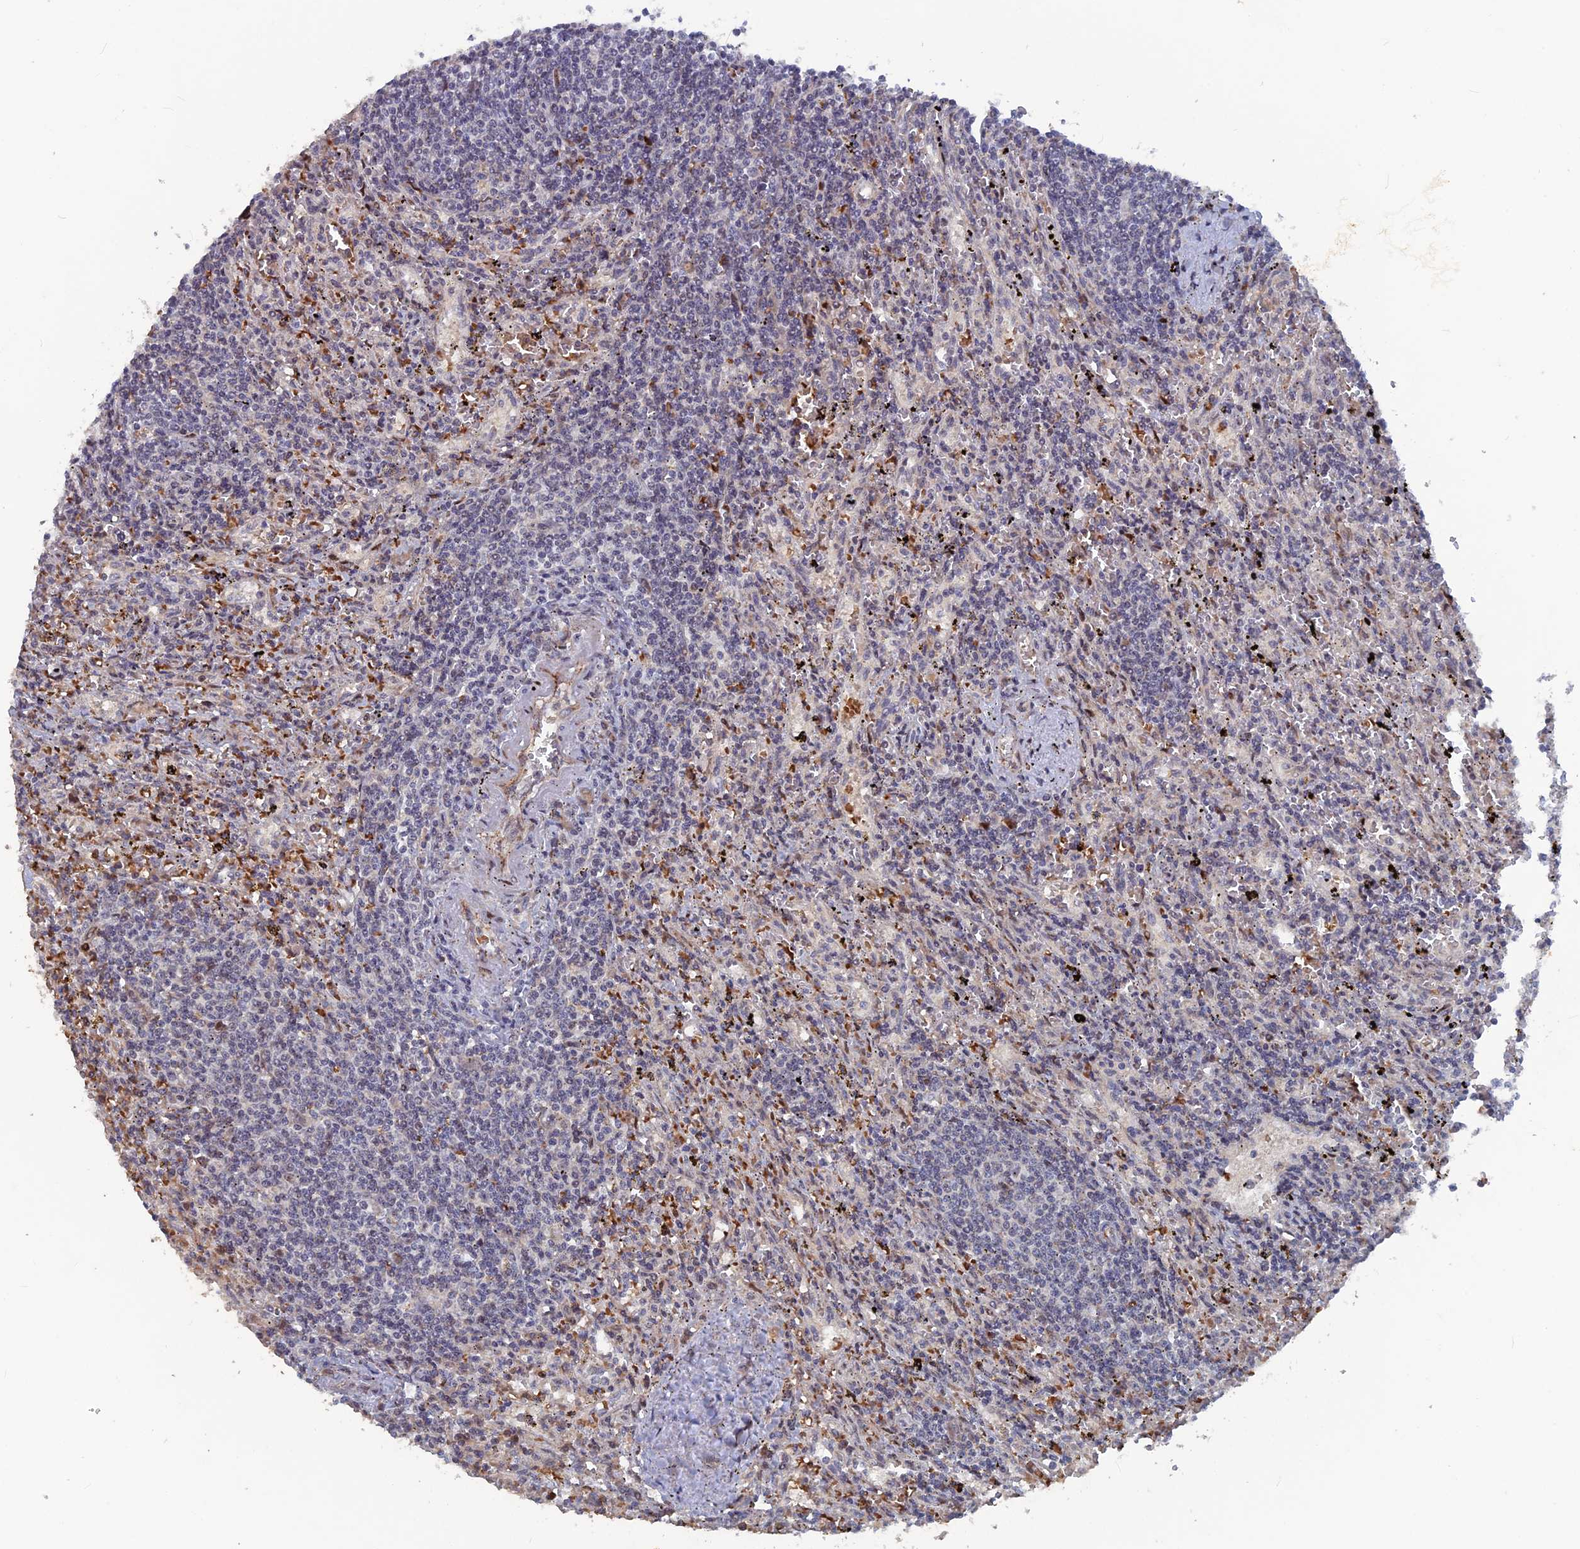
{"staining": {"intensity": "negative", "quantity": "none", "location": "none"}, "tissue": "lymphoma", "cell_type": "Tumor cells", "image_type": "cancer", "snomed": [{"axis": "morphology", "description": "Malignant lymphoma, non-Hodgkin's type, Low grade"}, {"axis": "topography", "description": "Spleen"}], "caption": "IHC of human malignant lymphoma, non-Hodgkin's type (low-grade) displays no staining in tumor cells.", "gene": "SH3D21", "patient": {"sex": "male", "age": 76}}